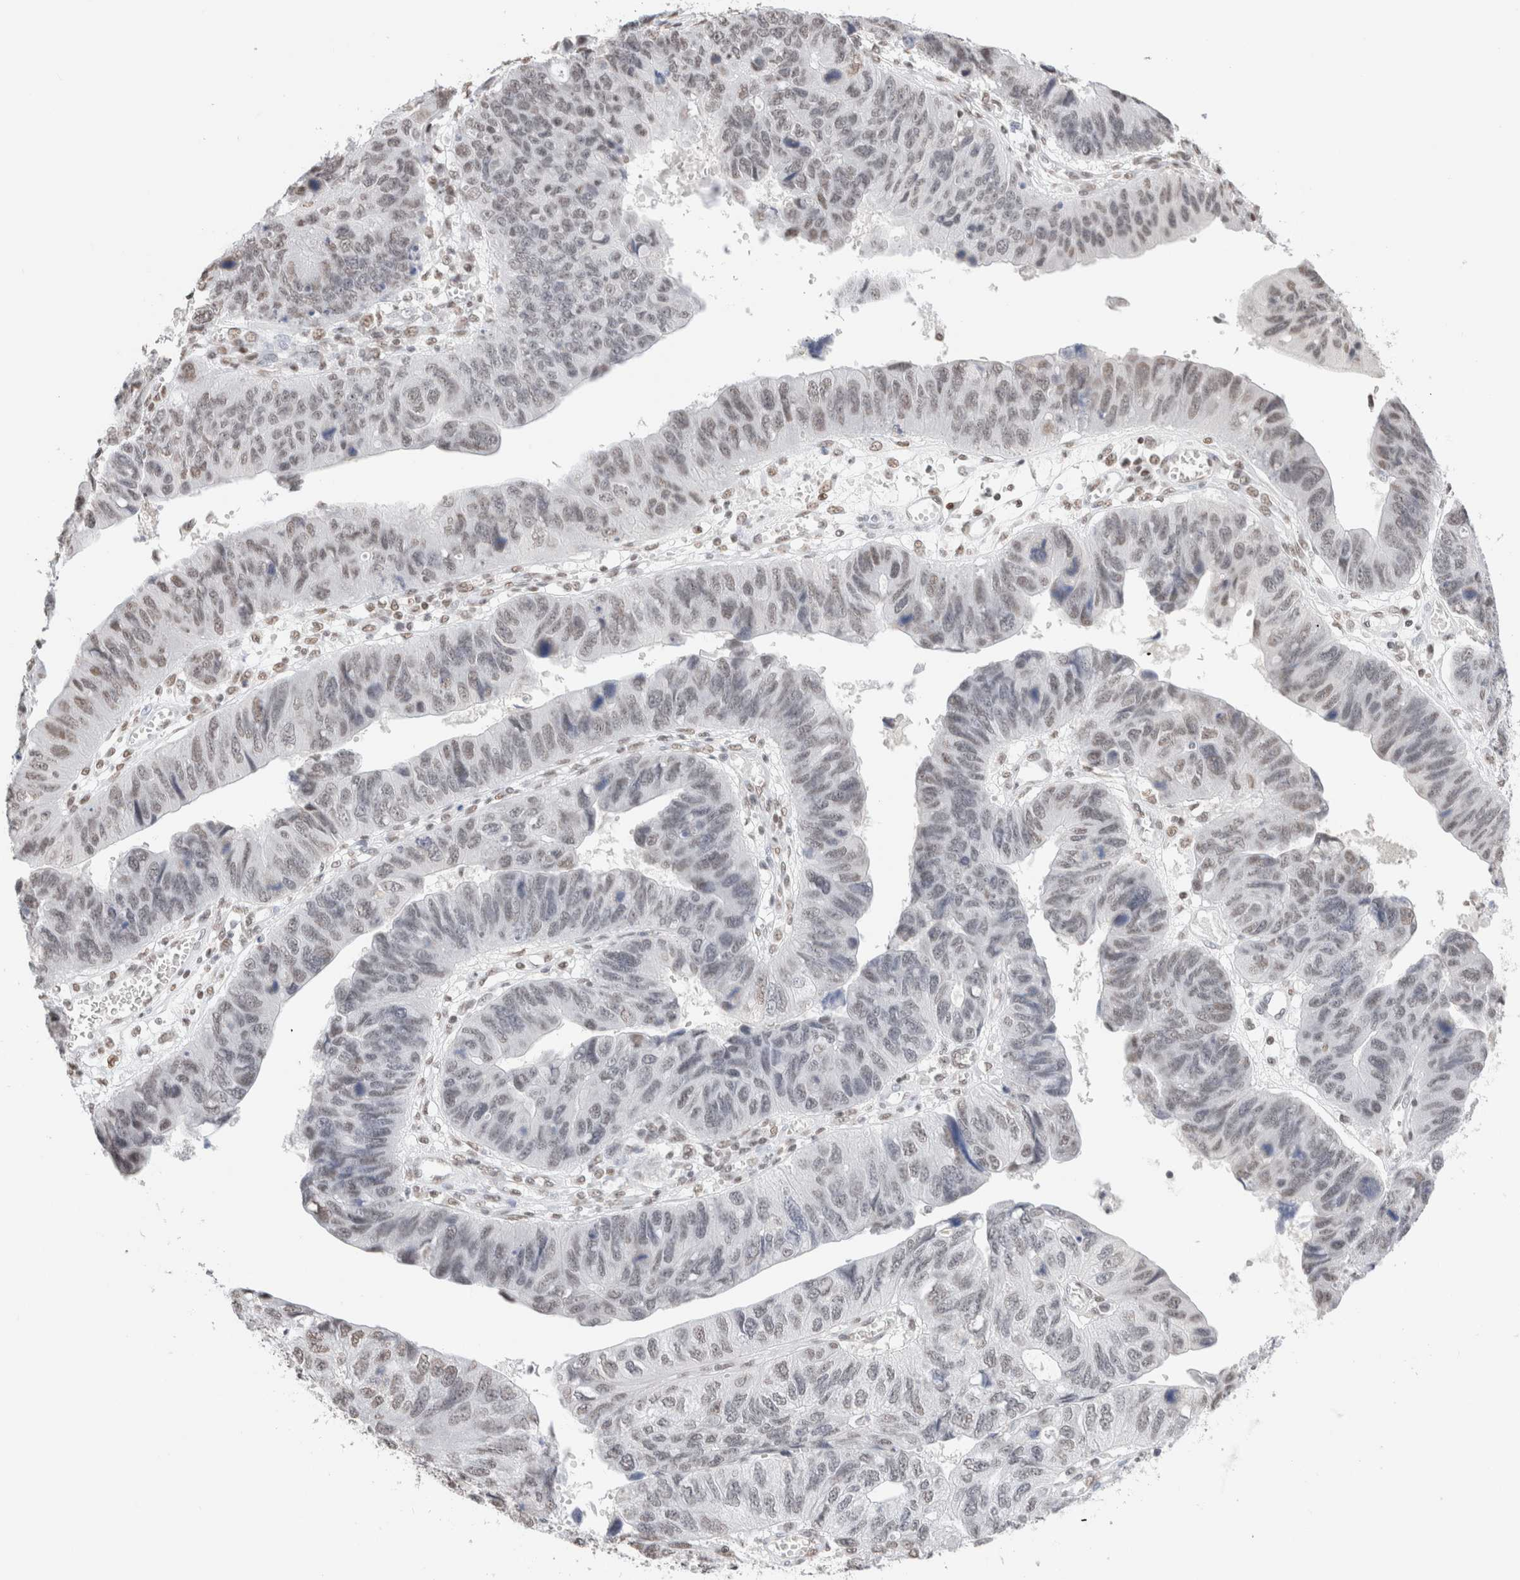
{"staining": {"intensity": "moderate", "quantity": "<25%", "location": "nuclear"}, "tissue": "stomach cancer", "cell_type": "Tumor cells", "image_type": "cancer", "snomed": [{"axis": "morphology", "description": "Adenocarcinoma, NOS"}, {"axis": "topography", "description": "Stomach"}], "caption": "Human adenocarcinoma (stomach) stained with a brown dye shows moderate nuclear positive staining in approximately <25% of tumor cells.", "gene": "SUPT3H", "patient": {"sex": "male", "age": 59}}